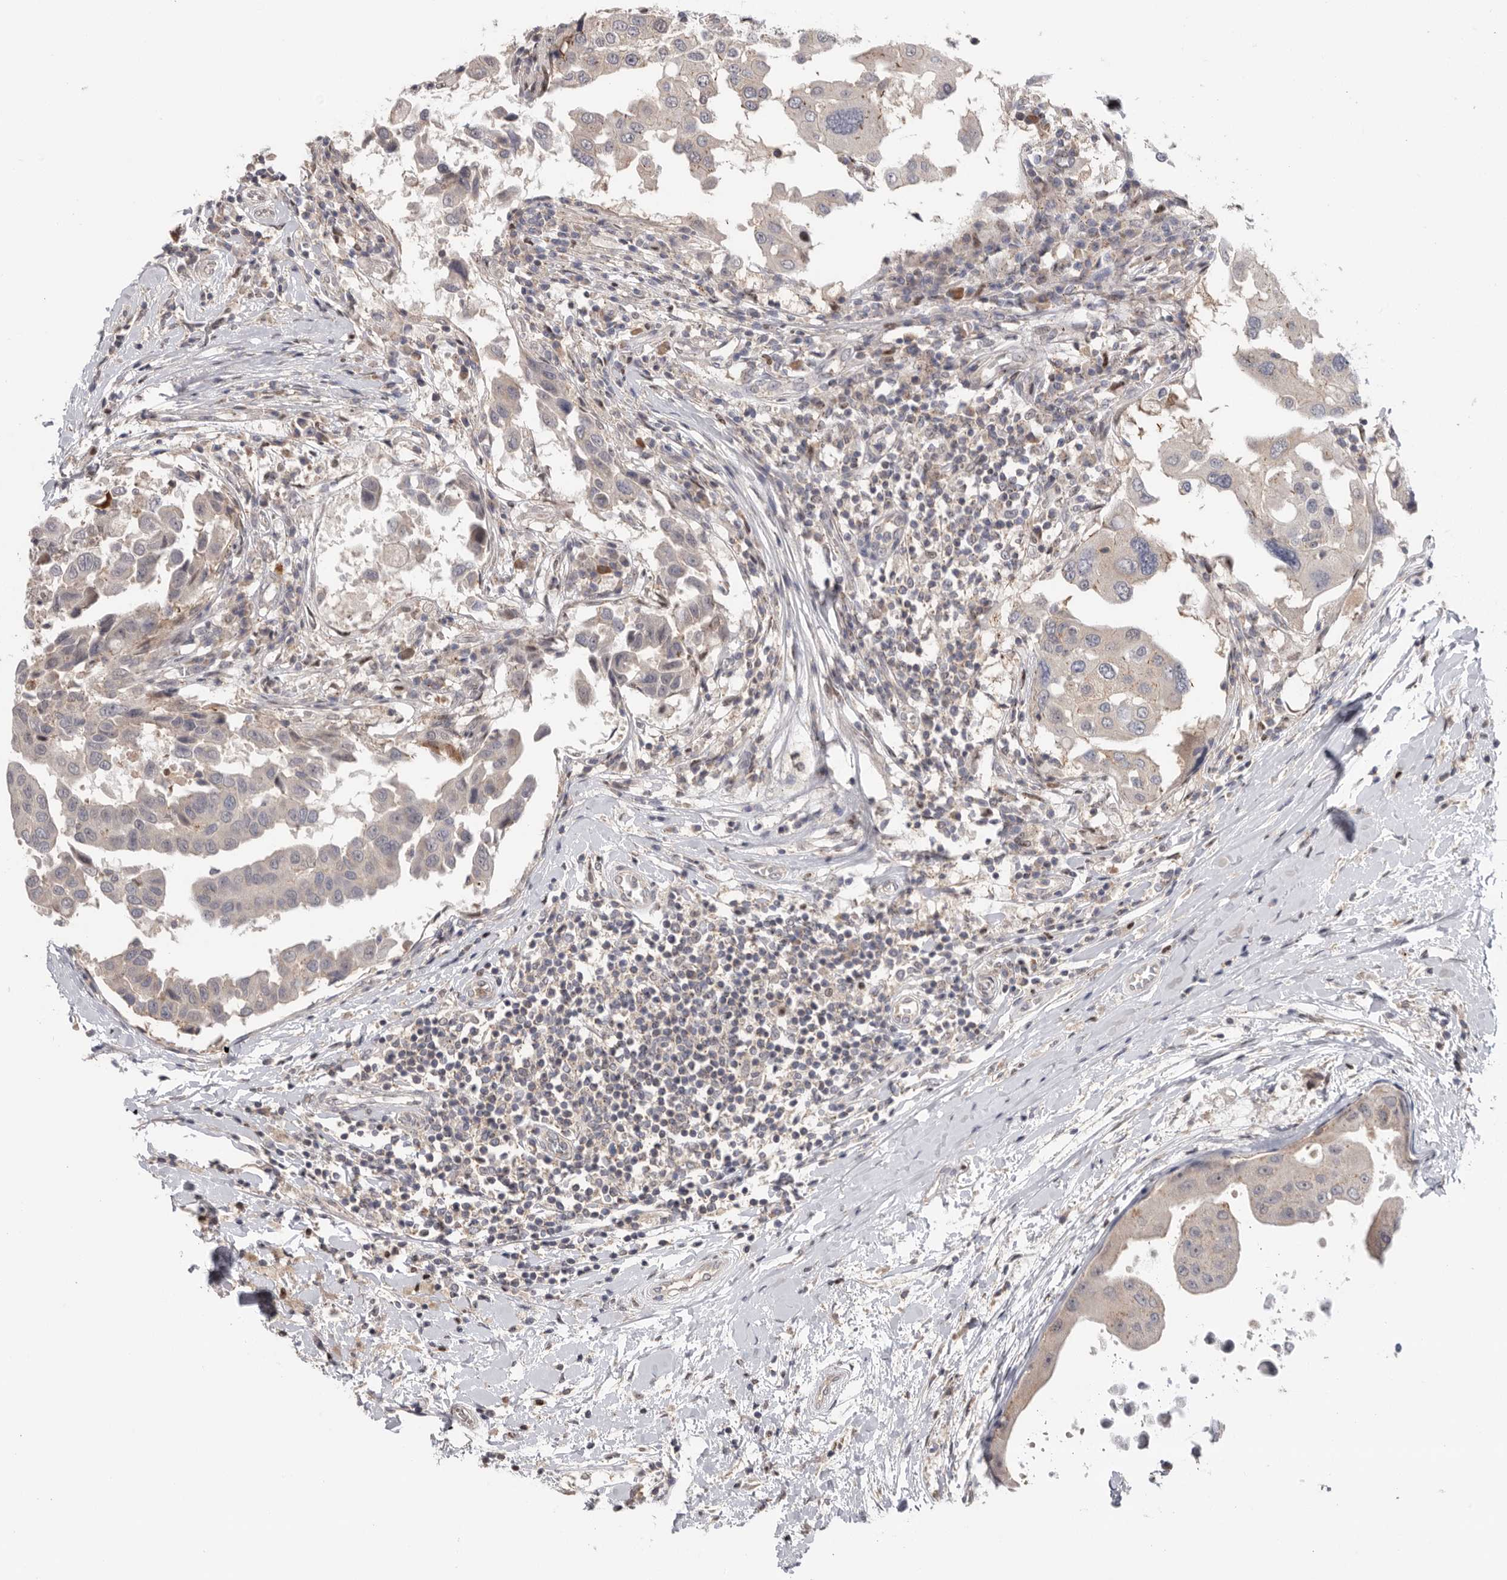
{"staining": {"intensity": "weak", "quantity": "<25%", "location": "cytoplasmic/membranous"}, "tissue": "breast cancer", "cell_type": "Tumor cells", "image_type": "cancer", "snomed": [{"axis": "morphology", "description": "Duct carcinoma"}, {"axis": "topography", "description": "Breast"}], "caption": "This is a image of IHC staining of breast cancer (invasive ductal carcinoma), which shows no staining in tumor cells.", "gene": "KLK5", "patient": {"sex": "female", "age": 27}}